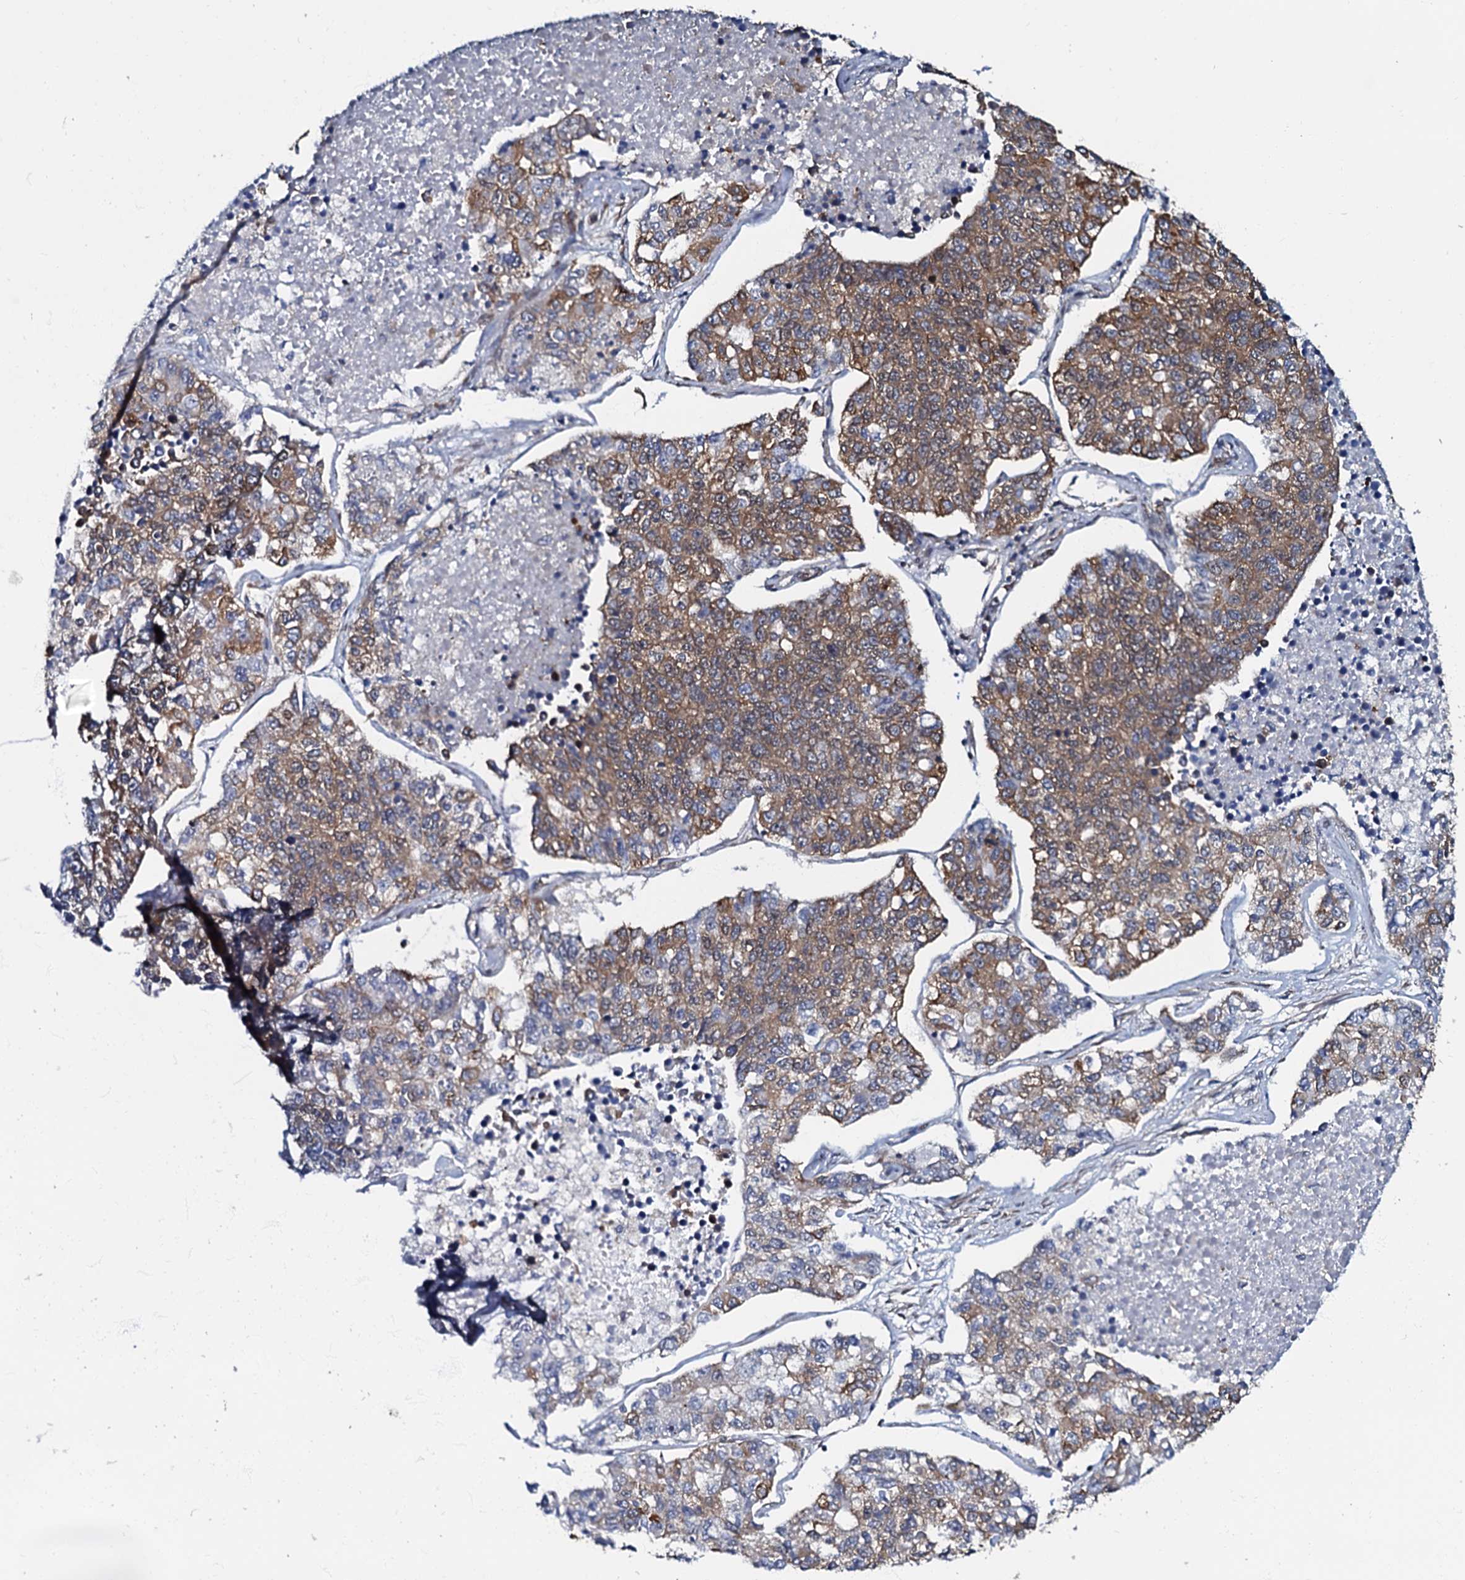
{"staining": {"intensity": "moderate", "quantity": ">75%", "location": "cytoplasmic/membranous"}, "tissue": "lung cancer", "cell_type": "Tumor cells", "image_type": "cancer", "snomed": [{"axis": "morphology", "description": "Adenocarcinoma, NOS"}, {"axis": "topography", "description": "Lung"}], "caption": "An immunohistochemistry photomicrograph of tumor tissue is shown. Protein staining in brown labels moderate cytoplasmic/membranous positivity in lung cancer within tumor cells.", "gene": "OSBP", "patient": {"sex": "male", "age": 49}}